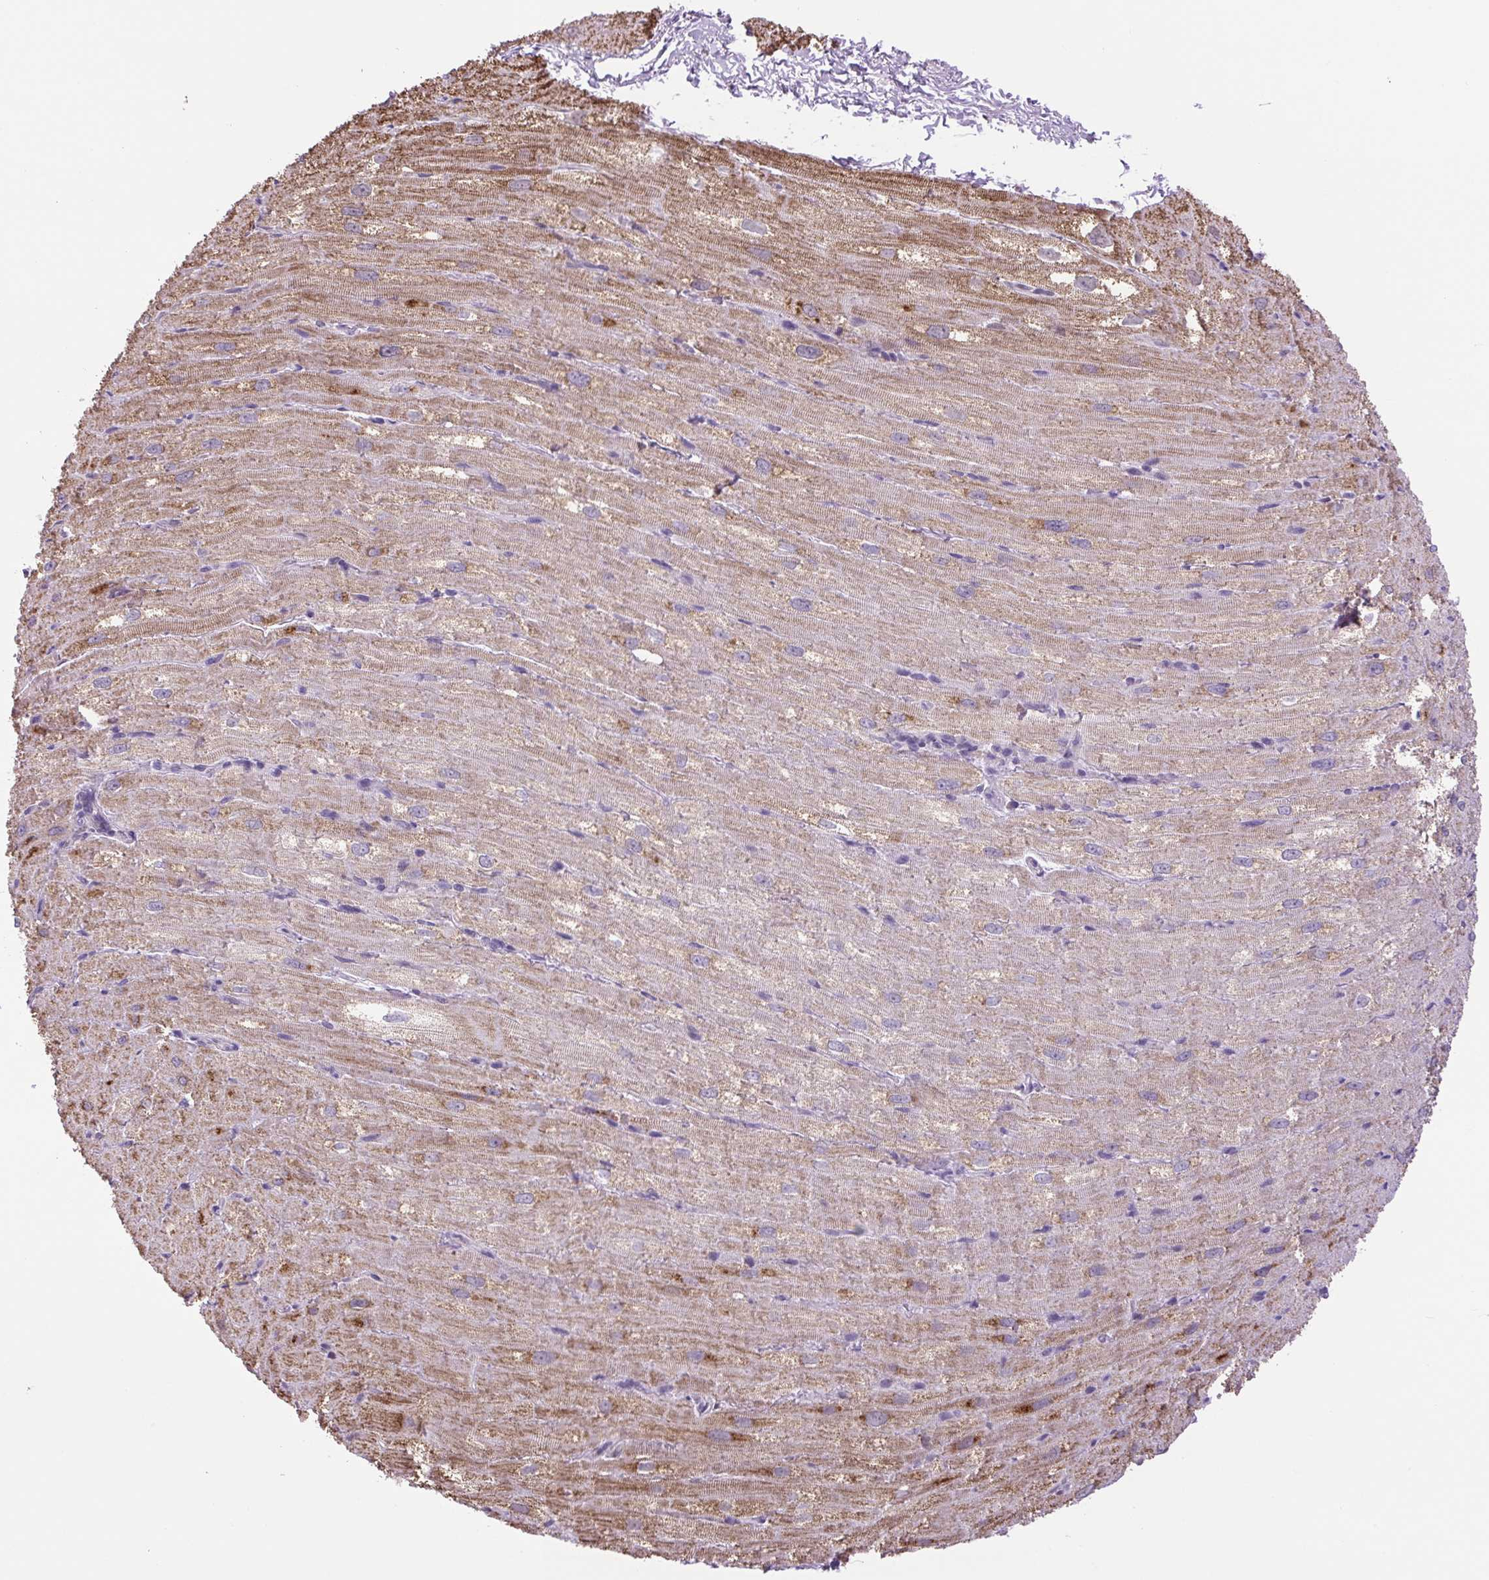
{"staining": {"intensity": "moderate", "quantity": "25%-75%", "location": "cytoplasmic/membranous"}, "tissue": "heart muscle", "cell_type": "Cardiomyocytes", "image_type": "normal", "snomed": [{"axis": "morphology", "description": "Normal tissue, NOS"}, {"axis": "topography", "description": "Heart"}], "caption": "Protein staining of normal heart muscle shows moderate cytoplasmic/membranous expression in about 25%-75% of cardiomyocytes.", "gene": "SCO2", "patient": {"sex": "male", "age": 62}}